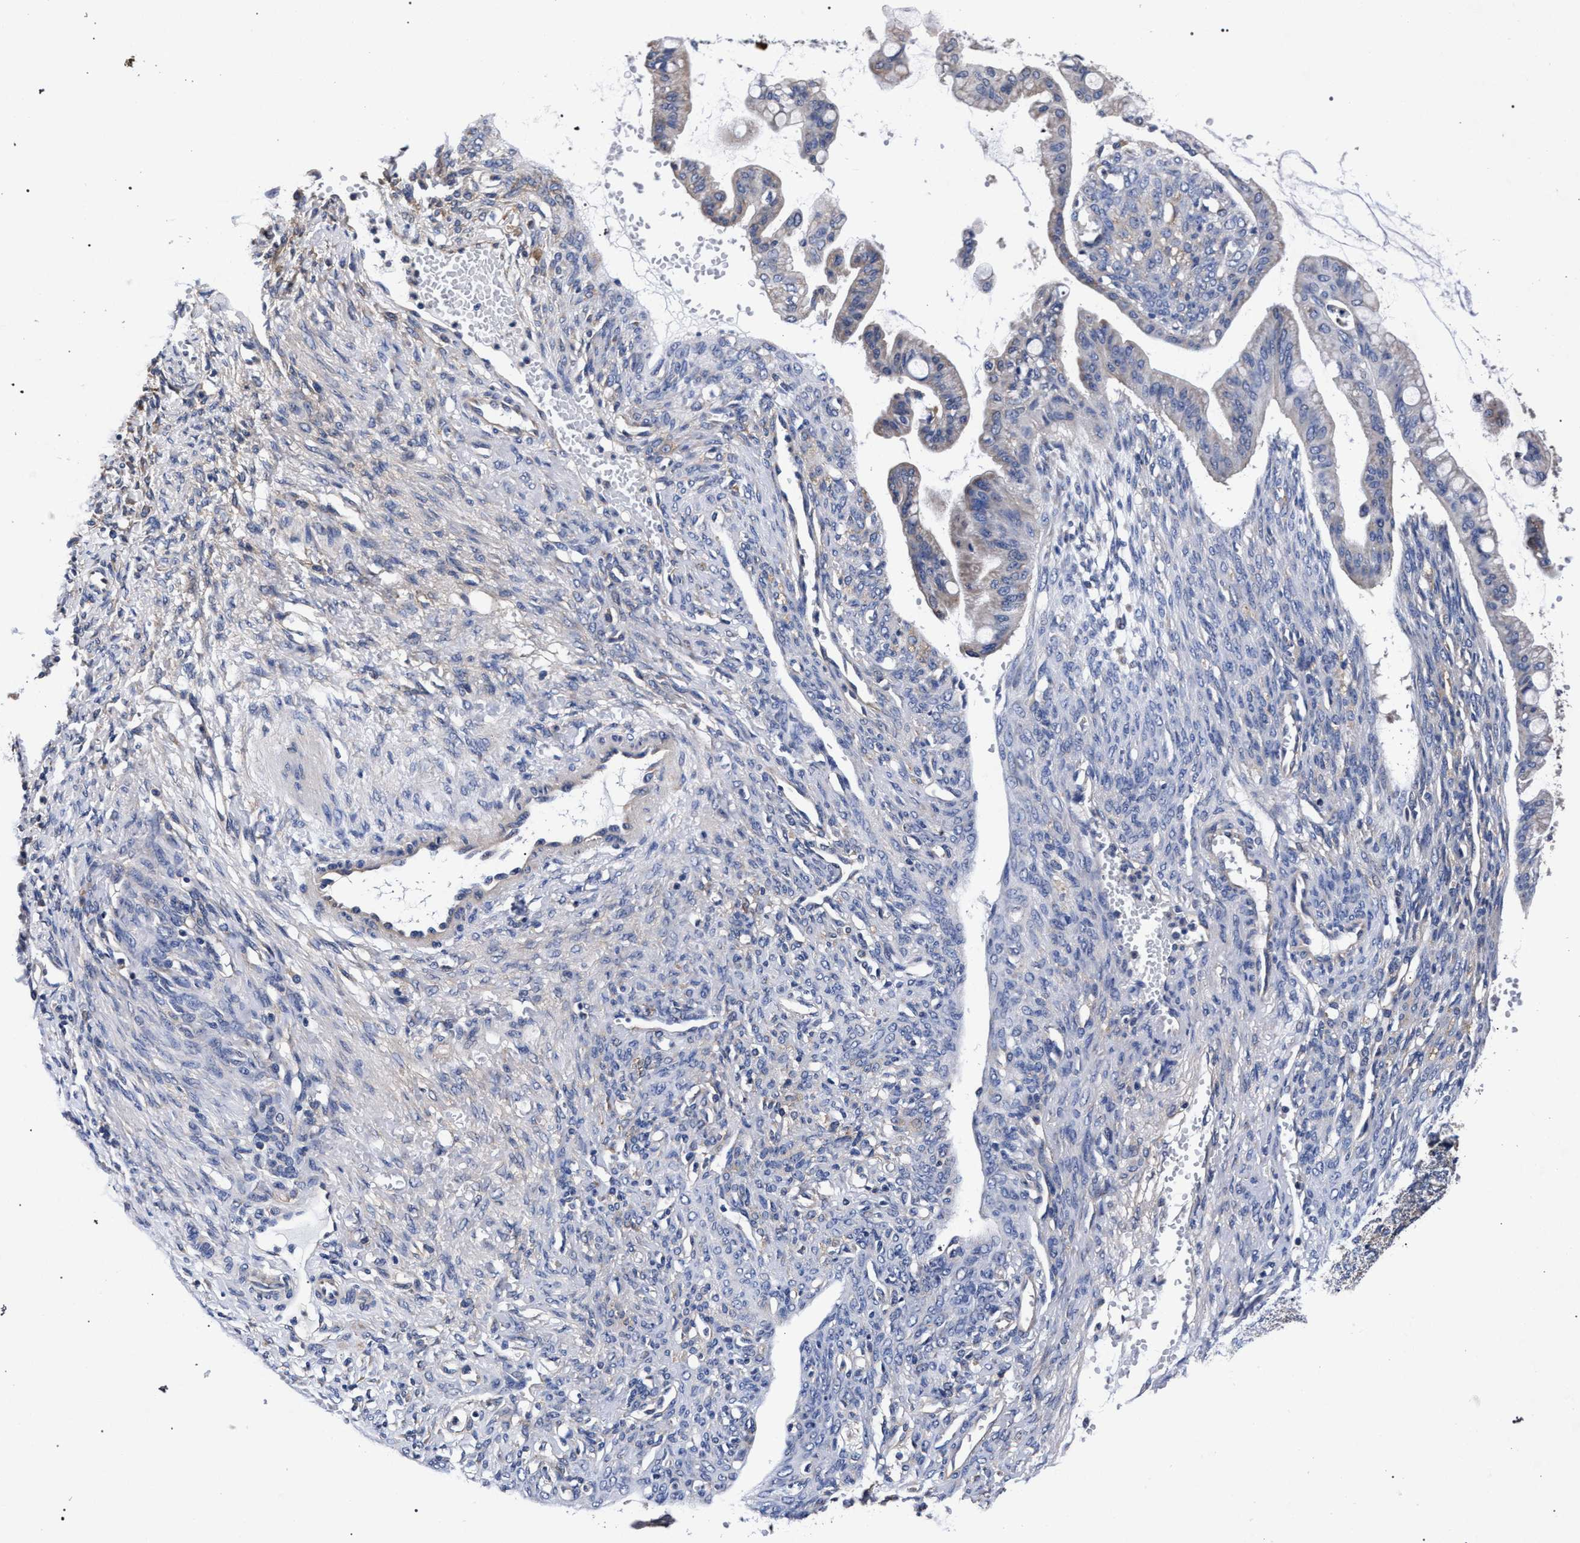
{"staining": {"intensity": "weak", "quantity": "<25%", "location": "cytoplasmic/membranous"}, "tissue": "ovarian cancer", "cell_type": "Tumor cells", "image_type": "cancer", "snomed": [{"axis": "morphology", "description": "Cystadenocarcinoma, mucinous, NOS"}, {"axis": "topography", "description": "Ovary"}], "caption": "An immunohistochemistry histopathology image of ovarian cancer is shown. There is no staining in tumor cells of ovarian cancer.", "gene": "CFAP95", "patient": {"sex": "female", "age": 73}}